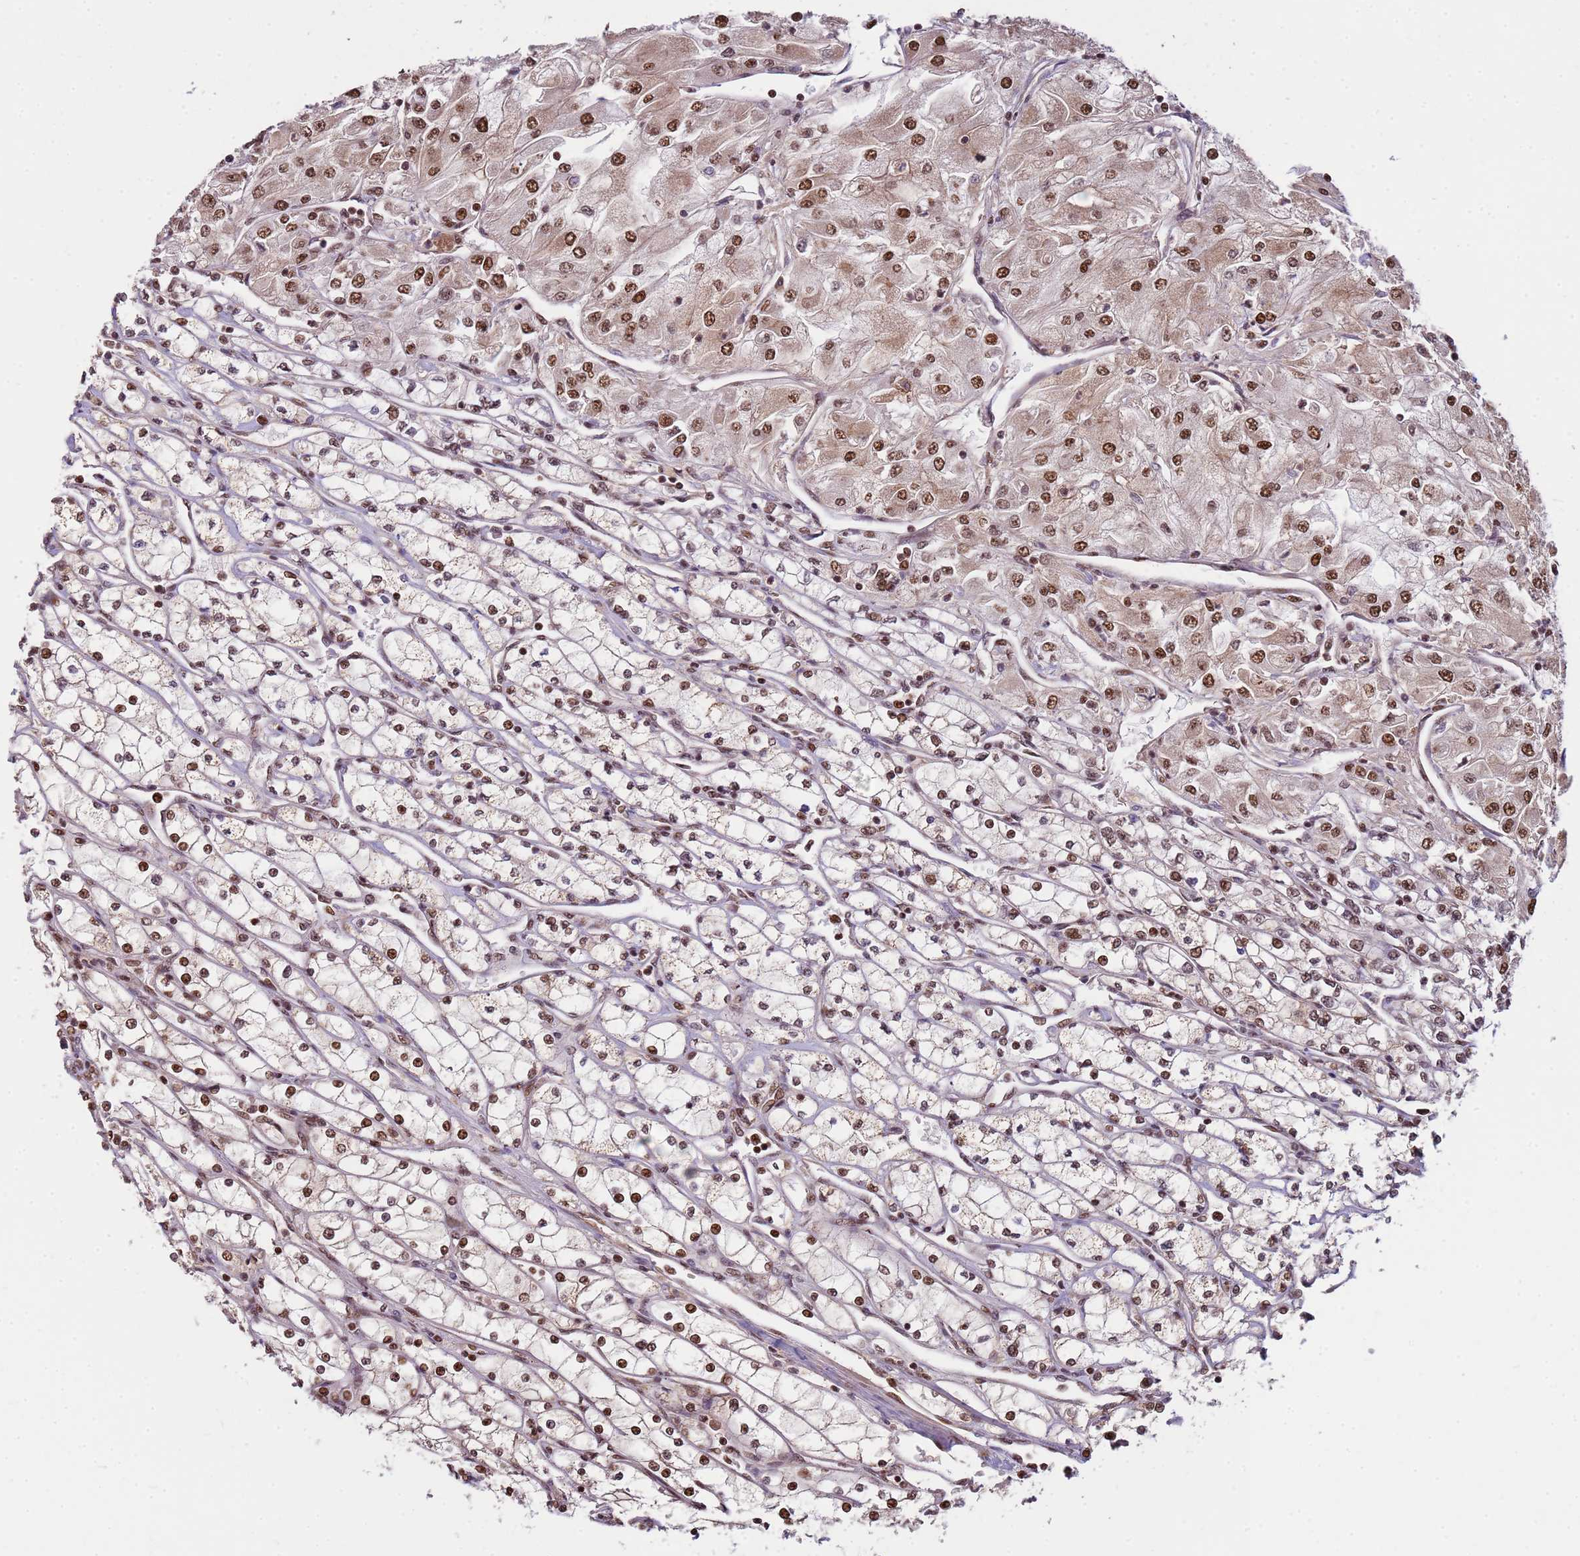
{"staining": {"intensity": "moderate", "quantity": ">75%", "location": "nuclear"}, "tissue": "renal cancer", "cell_type": "Tumor cells", "image_type": "cancer", "snomed": [{"axis": "morphology", "description": "Adenocarcinoma, NOS"}, {"axis": "topography", "description": "Kidney"}], "caption": "Immunohistochemical staining of renal adenocarcinoma demonstrates moderate nuclear protein positivity in approximately >75% of tumor cells. (IHC, brightfield microscopy, high magnification).", "gene": "ZBTB12", "patient": {"sex": "male", "age": 80}}